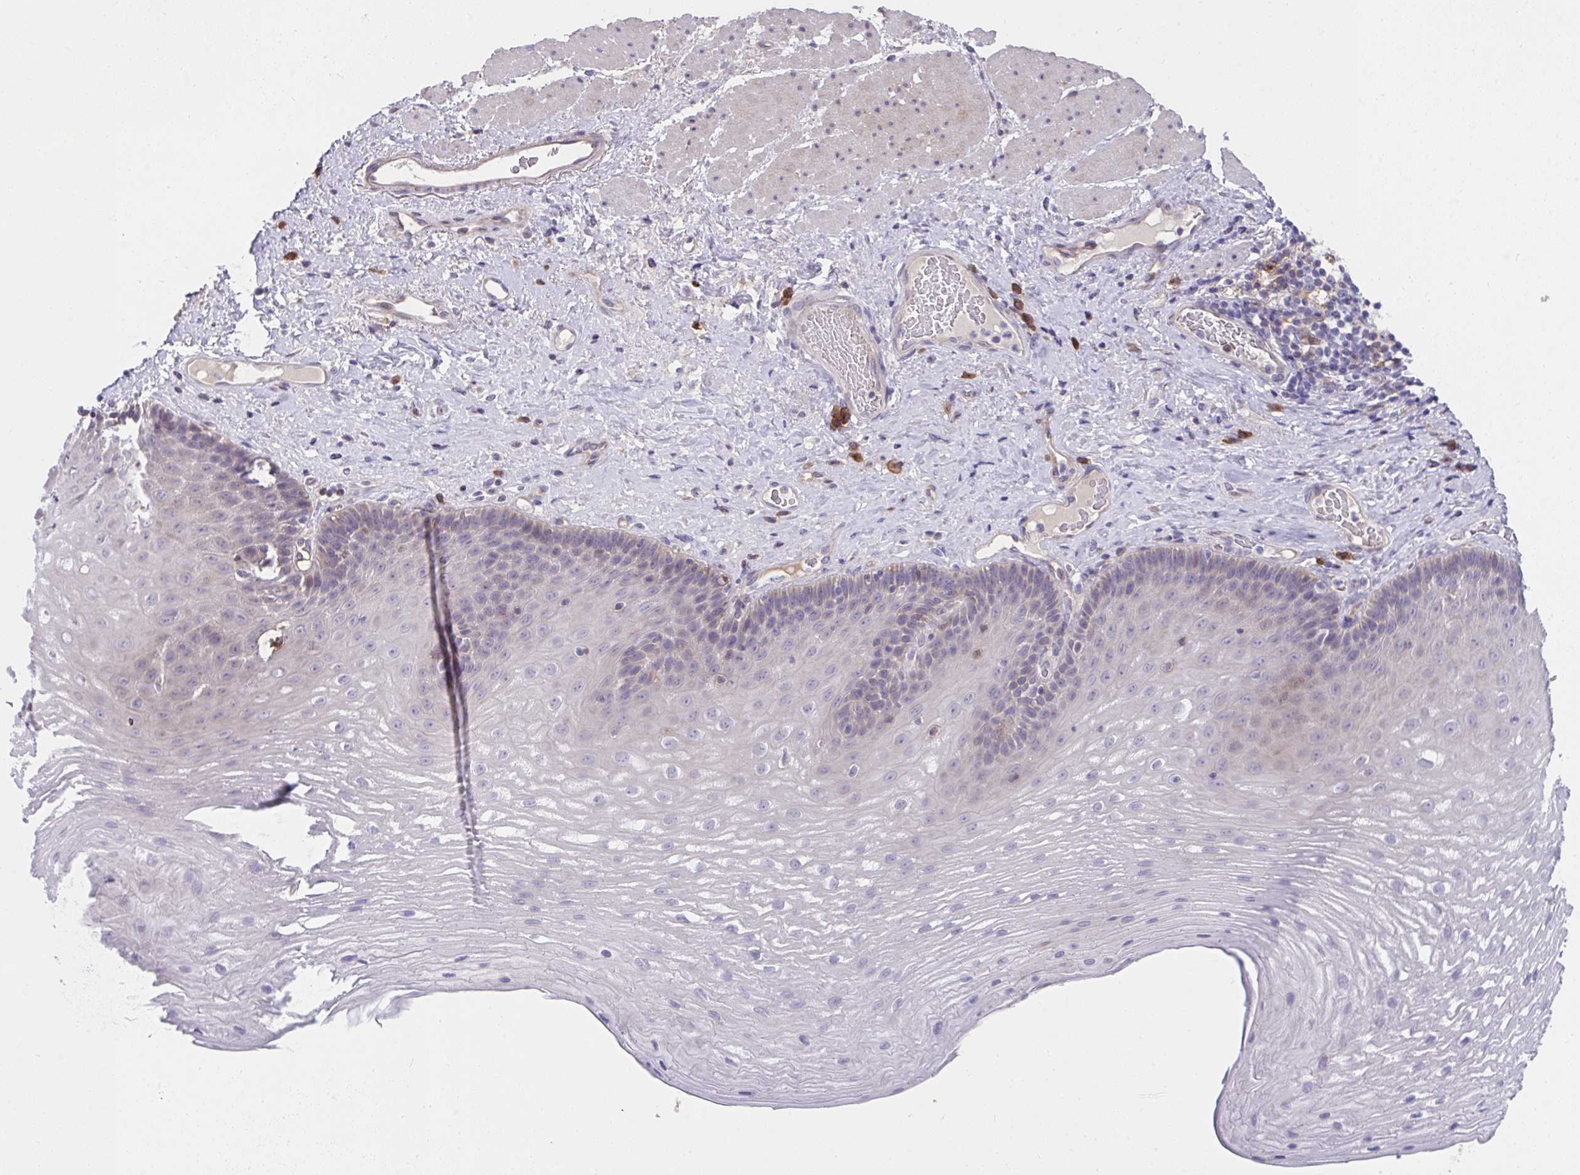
{"staining": {"intensity": "negative", "quantity": "none", "location": "none"}, "tissue": "esophagus", "cell_type": "Squamous epithelial cells", "image_type": "normal", "snomed": [{"axis": "morphology", "description": "Normal tissue, NOS"}, {"axis": "topography", "description": "Esophagus"}], "caption": "Esophagus was stained to show a protein in brown. There is no significant positivity in squamous epithelial cells. (DAB IHC visualized using brightfield microscopy, high magnification).", "gene": "SLAMF7", "patient": {"sex": "male", "age": 62}}